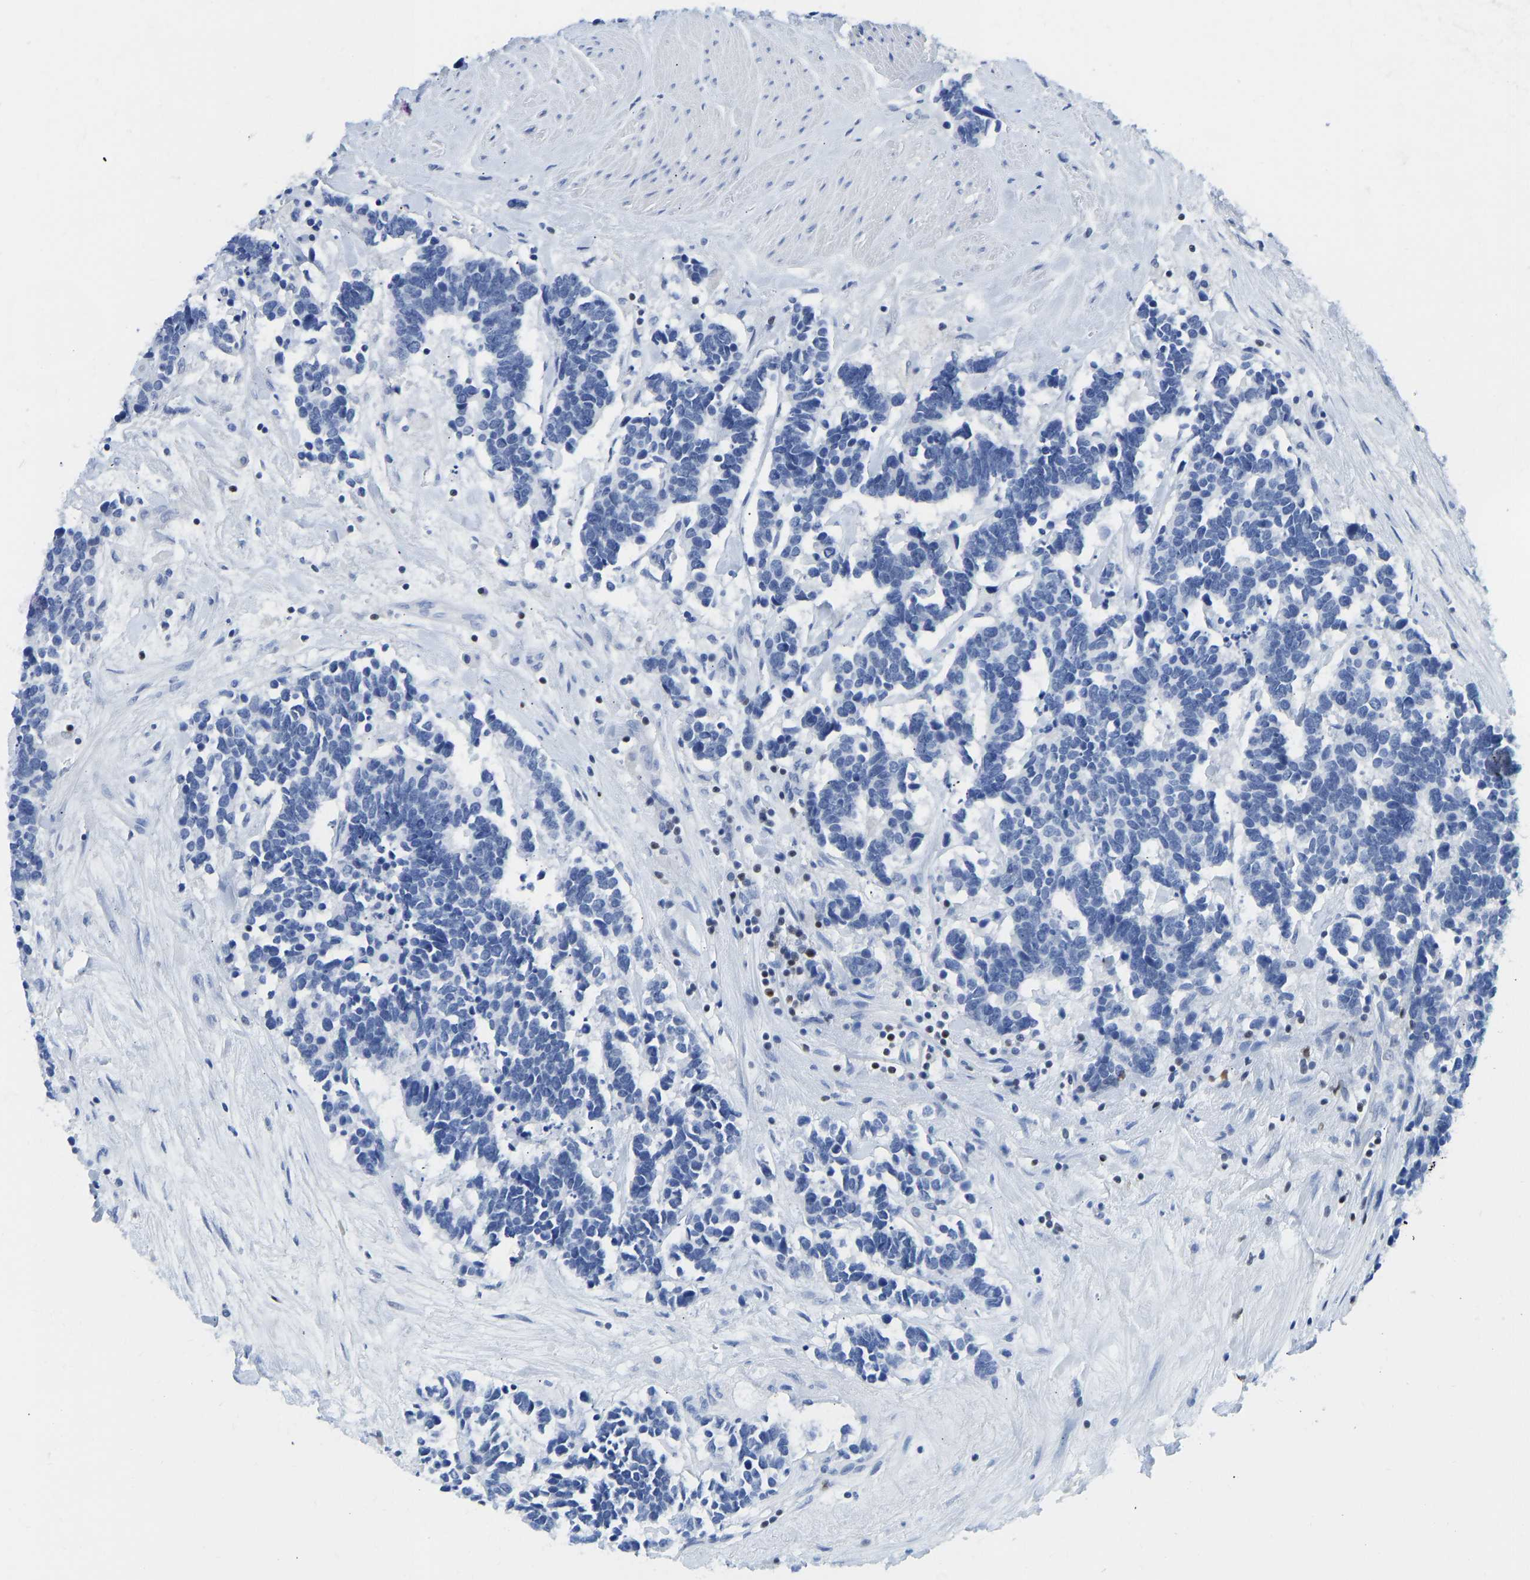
{"staining": {"intensity": "negative", "quantity": "none", "location": "none"}, "tissue": "carcinoid", "cell_type": "Tumor cells", "image_type": "cancer", "snomed": [{"axis": "morphology", "description": "Carcinoma, NOS"}, {"axis": "morphology", "description": "Carcinoid, malignant, NOS"}, {"axis": "topography", "description": "Urinary bladder"}], "caption": "The micrograph displays no significant positivity in tumor cells of carcinoid (malignant). (DAB IHC visualized using brightfield microscopy, high magnification).", "gene": "TCF7", "patient": {"sex": "male", "age": 57}}